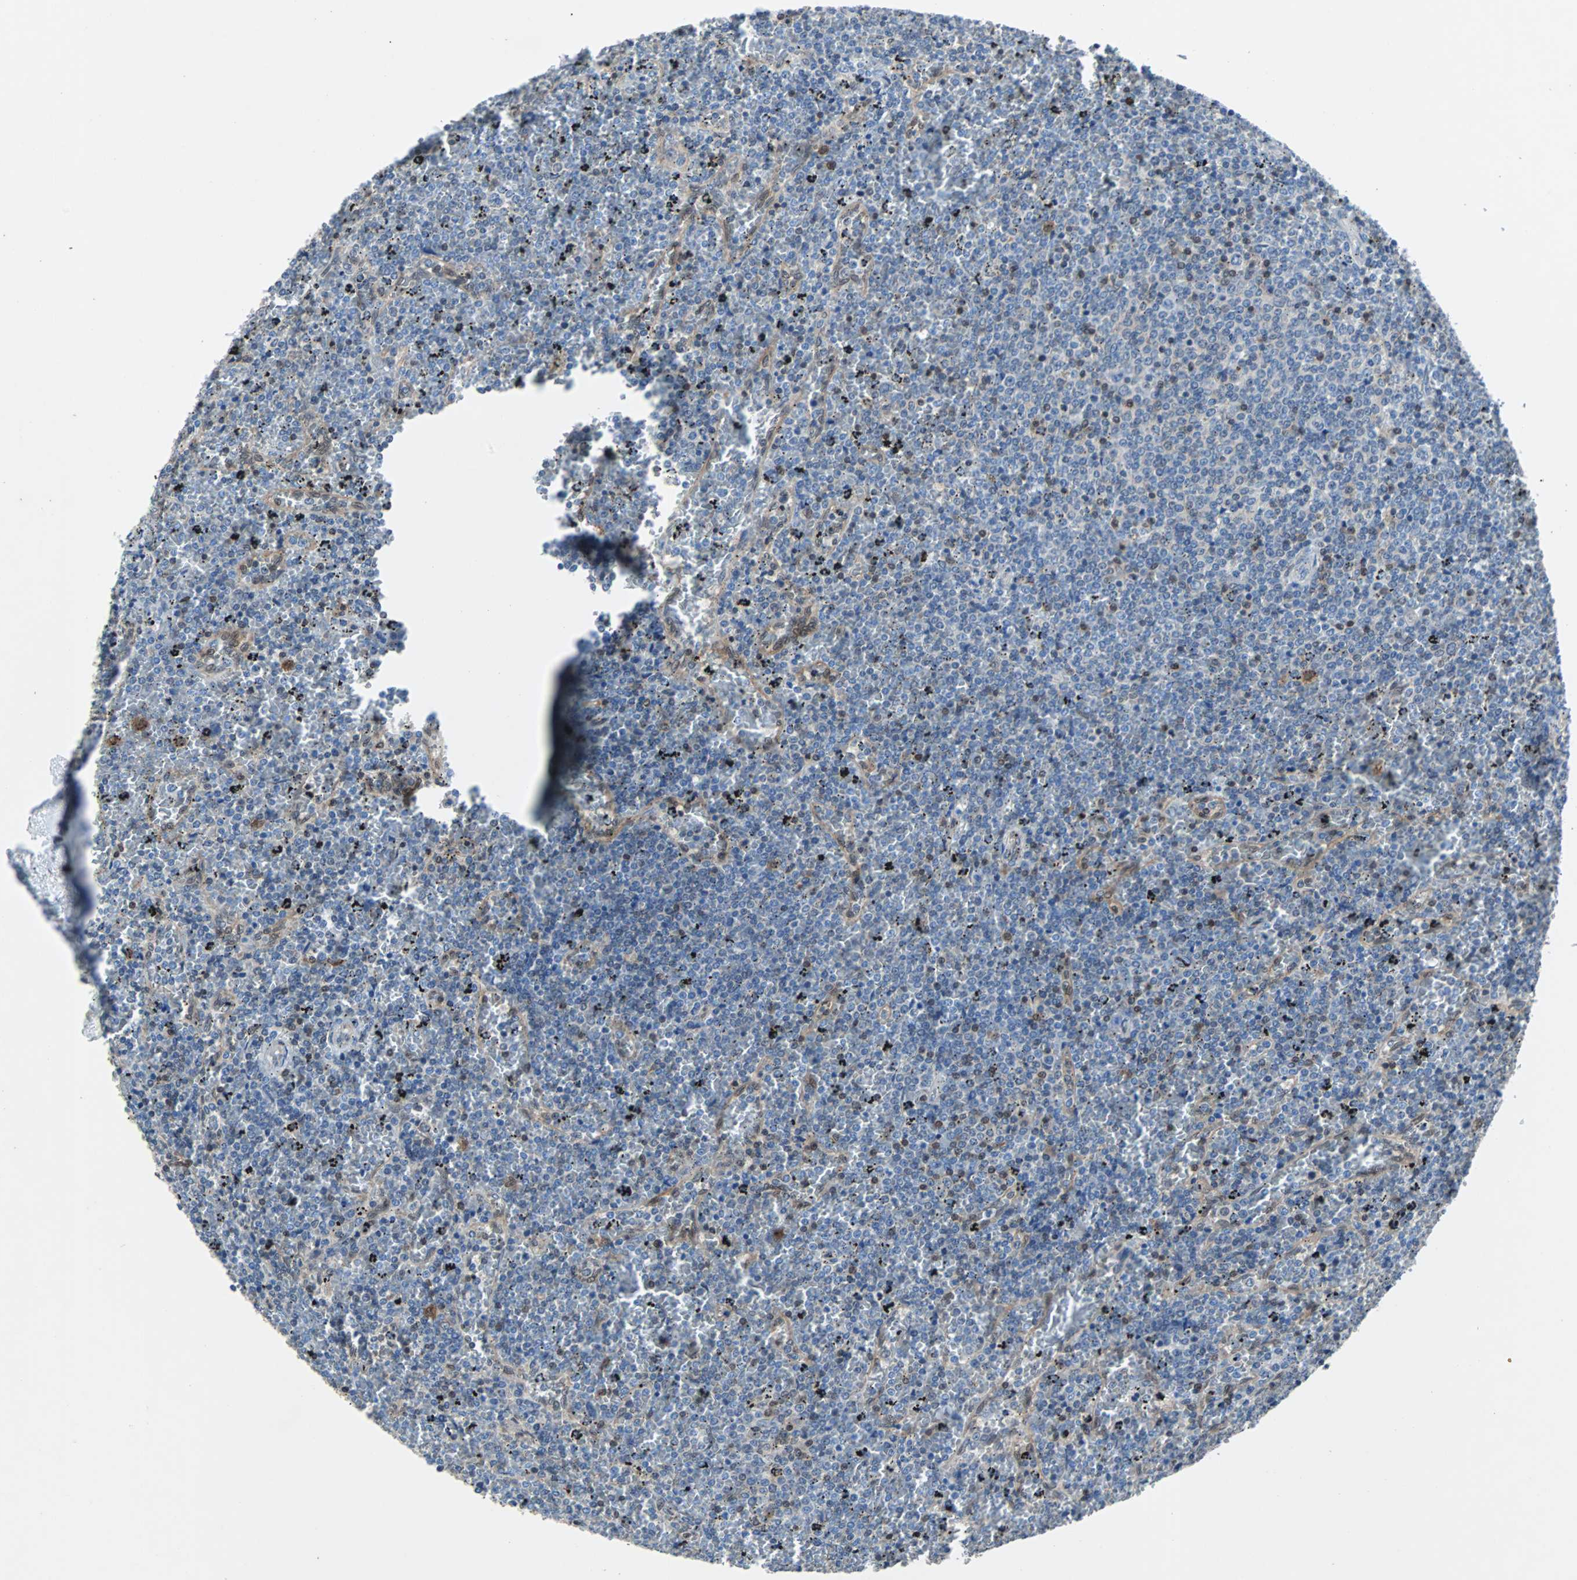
{"staining": {"intensity": "moderate", "quantity": "<25%", "location": "nuclear"}, "tissue": "lymphoma", "cell_type": "Tumor cells", "image_type": "cancer", "snomed": [{"axis": "morphology", "description": "Malignant lymphoma, non-Hodgkin's type, Low grade"}, {"axis": "topography", "description": "Spleen"}], "caption": "Malignant lymphoma, non-Hodgkin's type (low-grade) tissue reveals moderate nuclear staining in about <25% of tumor cells, visualized by immunohistochemistry. The staining was performed using DAB (3,3'-diaminobenzidine), with brown indicating positive protein expression. Nuclei are stained blue with hematoxylin.", "gene": "MAP2K6", "patient": {"sex": "female", "age": 77}}